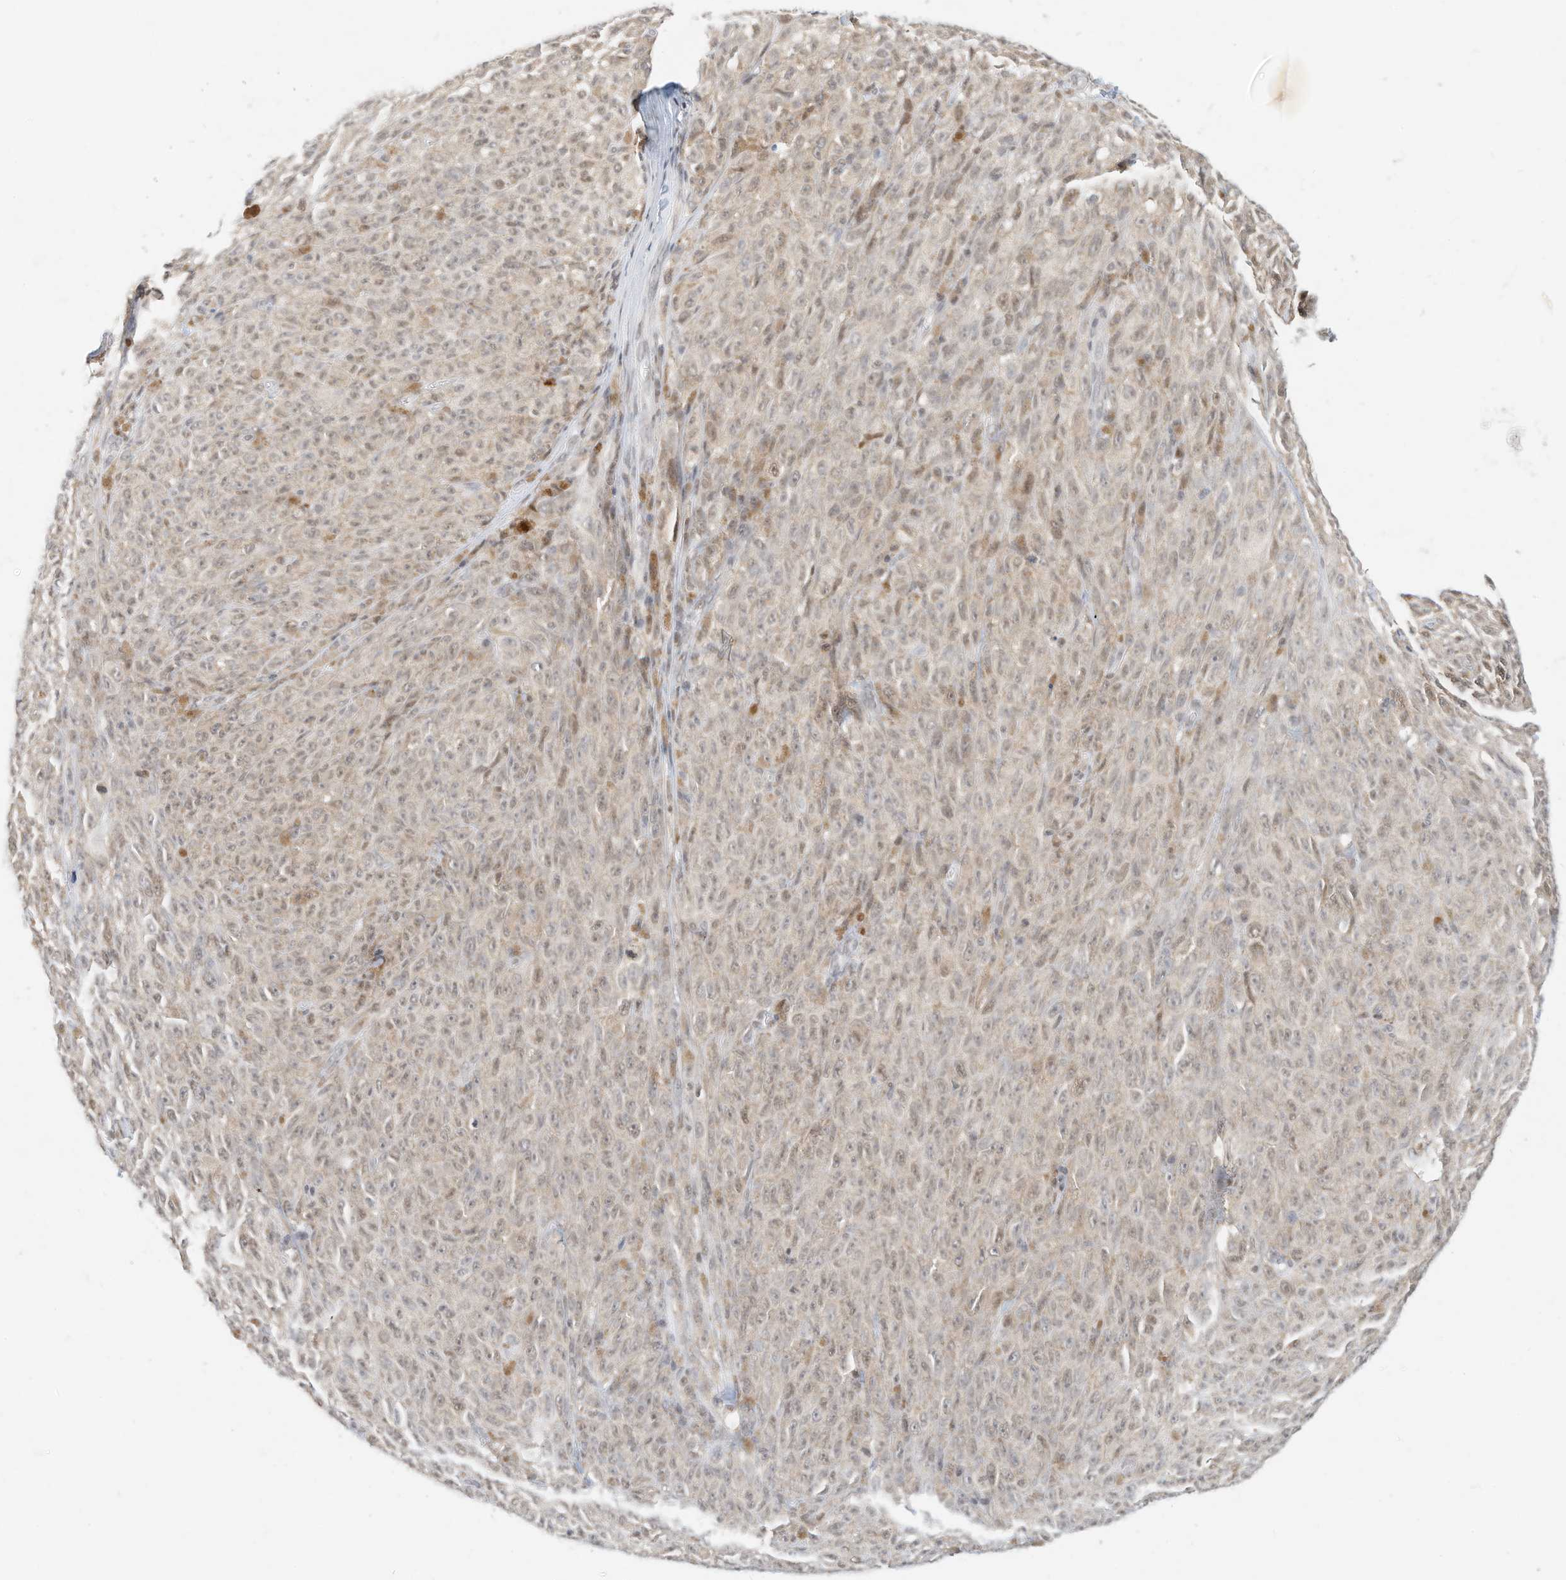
{"staining": {"intensity": "weak", "quantity": "<25%", "location": "nuclear"}, "tissue": "melanoma", "cell_type": "Tumor cells", "image_type": "cancer", "snomed": [{"axis": "morphology", "description": "Malignant melanoma, NOS"}, {"axis": "topography", "description": "Skin"}], "caption": "Tumor cells show no significant expression in melanoma.", "gene": "OGT", "patient": {"sex": "female", "age": 82}}